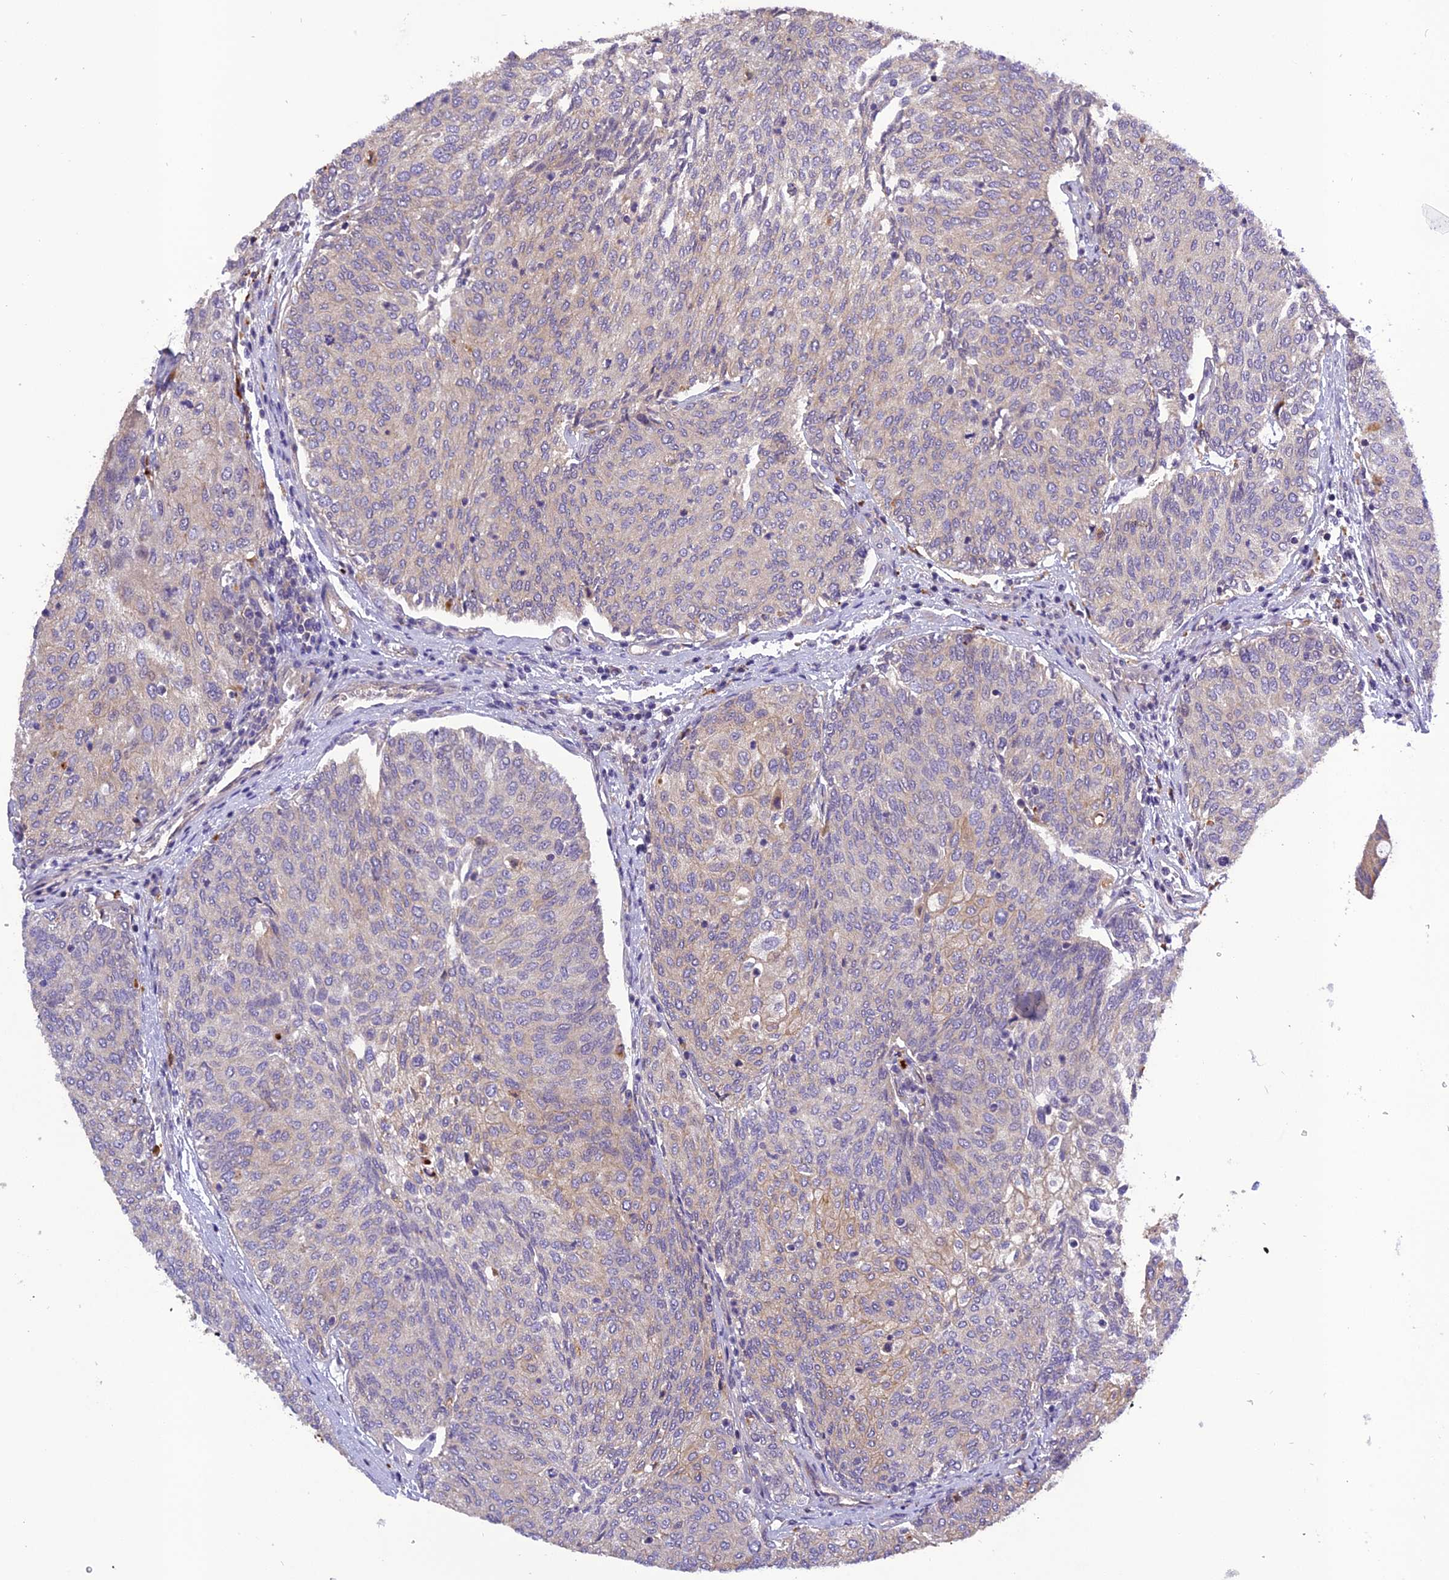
{"staining": {"intensity": "moderate", "quantity": "25%-75%", "location": "cytoplasmic/membranous"}, "tissue": "urothelial cancer", "cell_type": "Tumor cells", "image_type": "cancer", "snomed": [{"axis": "morphology", "description": "Urothelial carcinoma, High grade"}, {"axis": "topography", "description": "Urinary bladder"}], "caption": "This histopathology image demonstrates urothelial carcinoma (high-grade) stained with immunohistochemistry to label a protein in brown. The cytoplasmic/membranous of tumor cells show moderate positivity for the protein. Nuclei are counter-stained blue.", "gene": "FNIP2", "patient": {"sex": "female", "age": 79}}